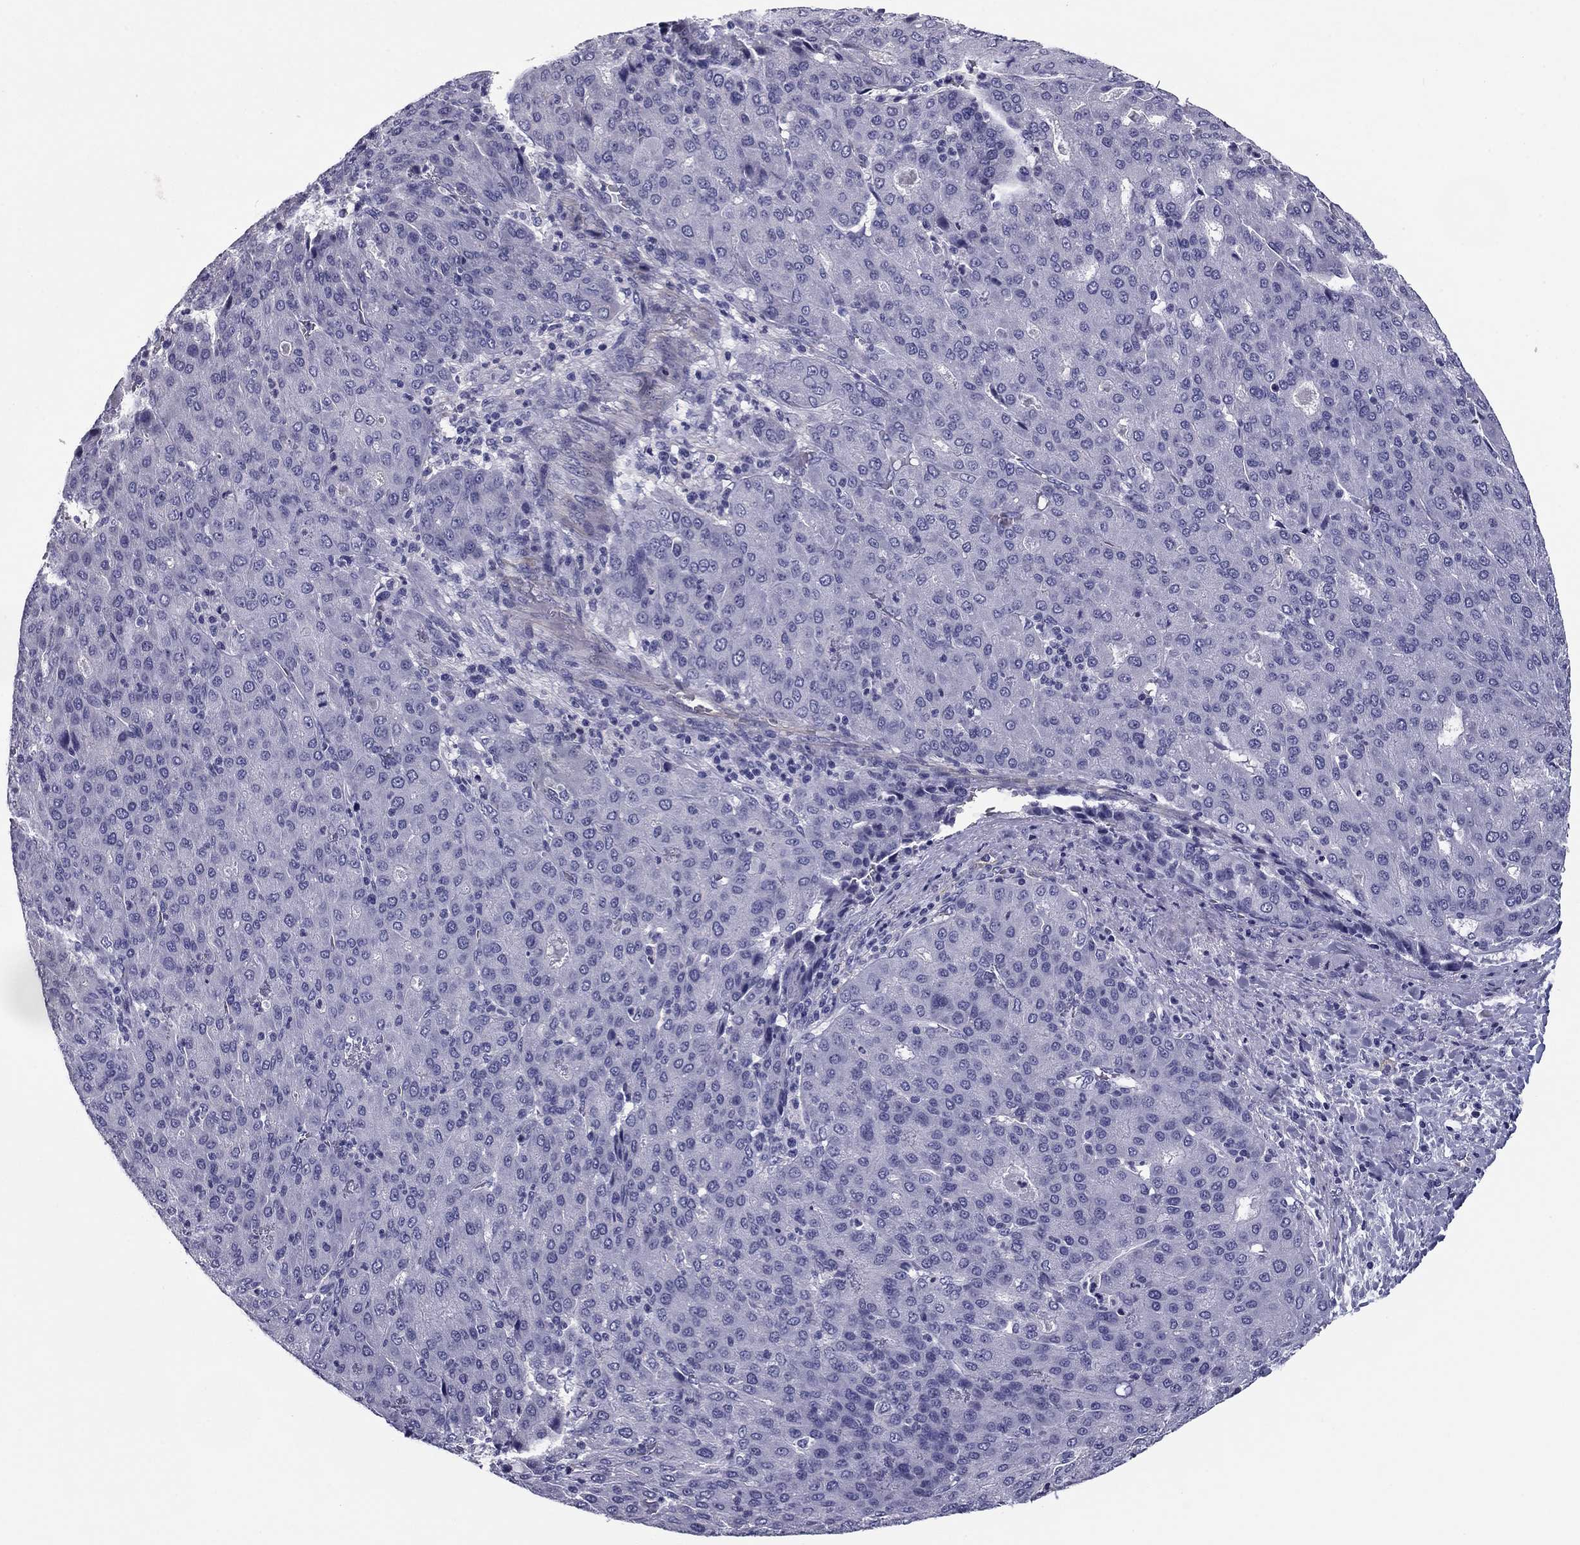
{"staining": {"intensity": "negative", "quantity": "none", "location": "none"}, "tissue": "liver cancer", "cell_type": "Tumor cells", "image_type": "cancer", "snomed": [{"axis": "morphology", "description": "Carcinoma, Hepatocellular, NOS"}, {"axis": "topography", "description": "Liver"}], "caption": "Immunohistochemical staining of human liver cancer (hepatocellular carcinoma) shows no significant positivity in tumor cells. (DAB immunohistochemistry visualized using brightfield microscopy, high magnification).", "gene": "FLNC", "patient": {"sex": "male", "age": 65}}